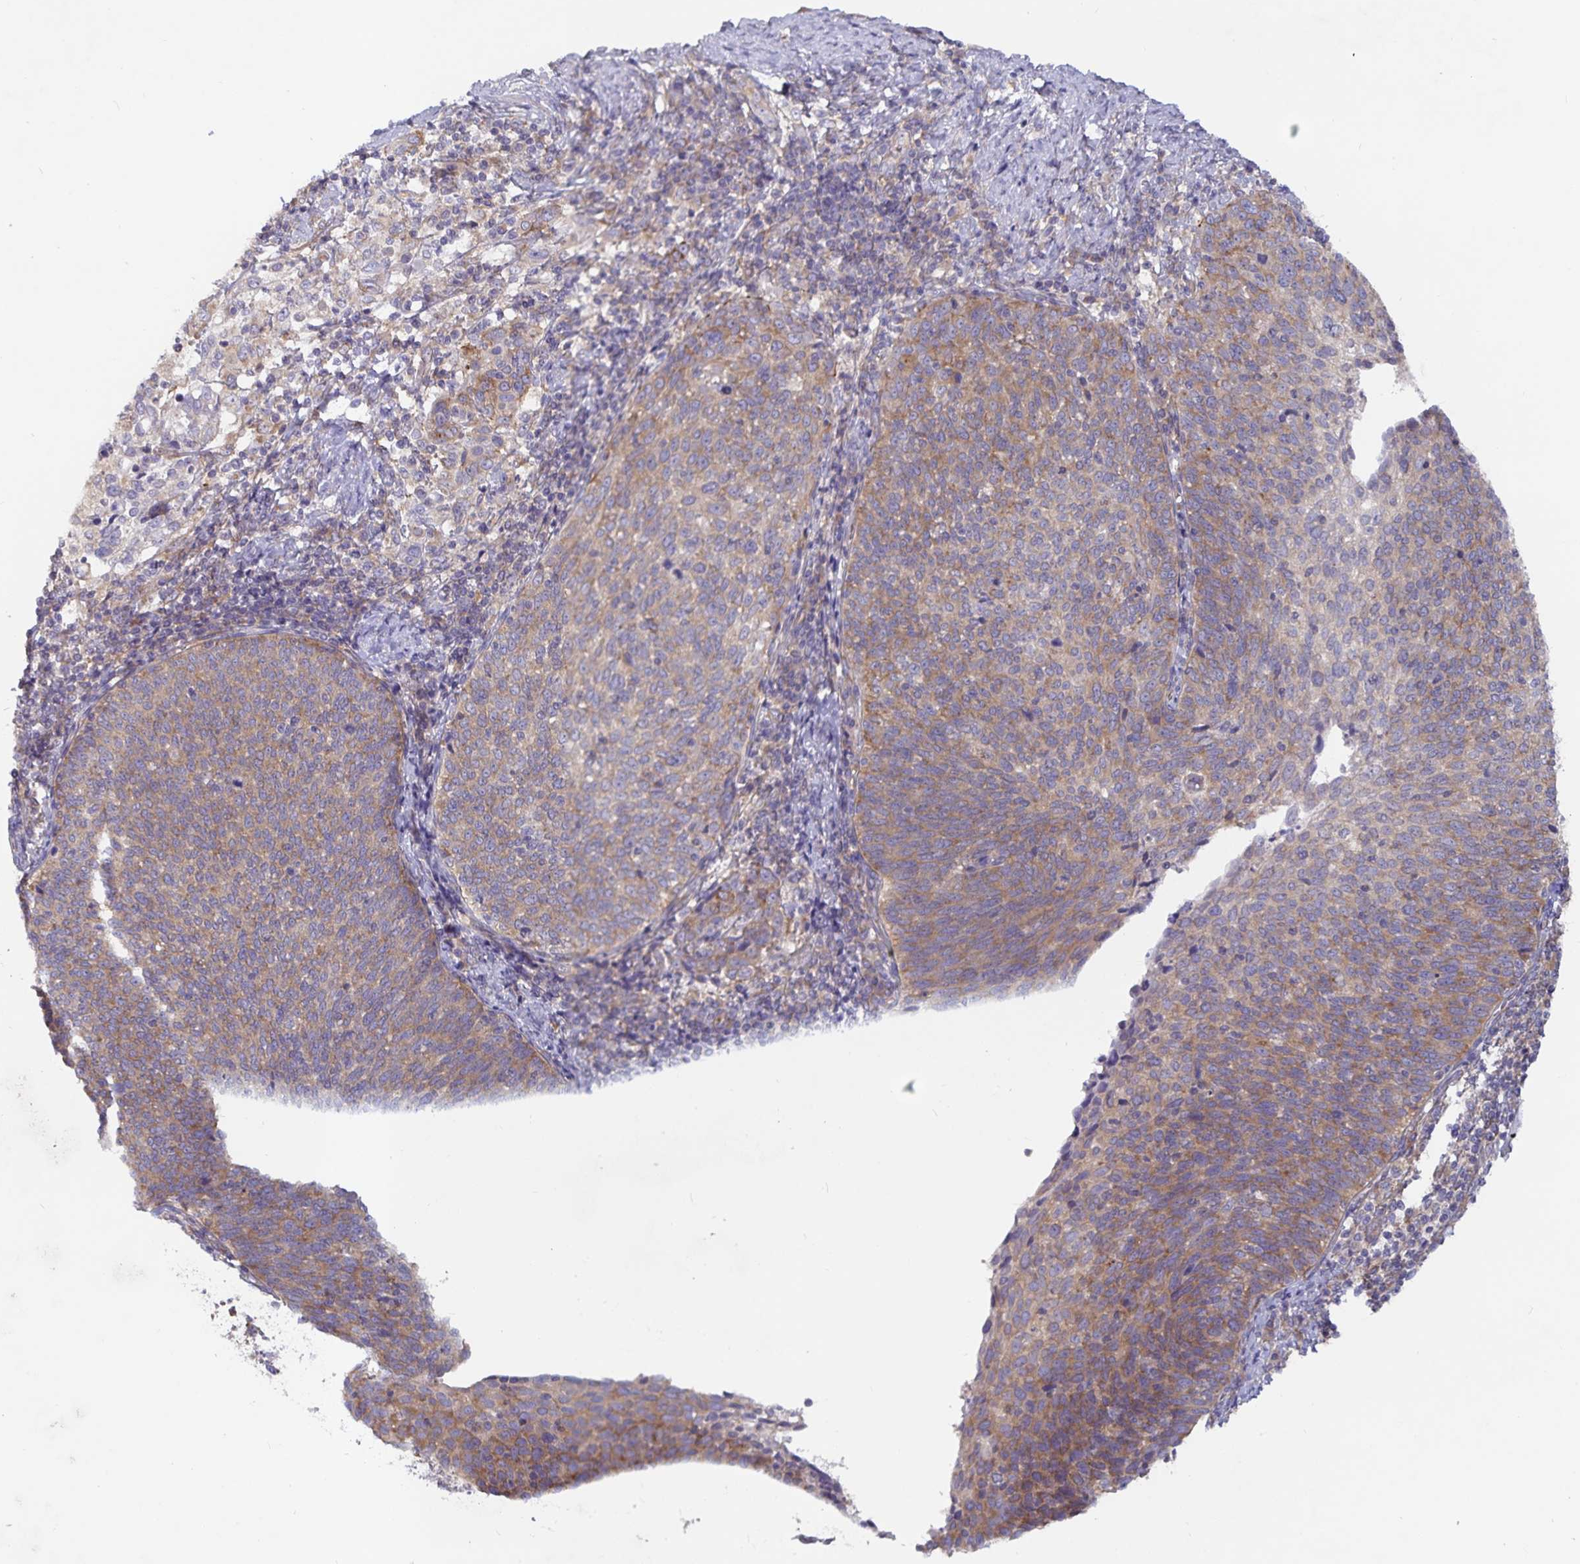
{"staining": {"intensity": "moderate", "quantity": "25%-75%", "location": "cytoplasmic/membranous"}, "tissue": "cervical cancer", "cell_type": "Tumor cells", "image_type": "cancer", "snomed": [{"axis": "morphology", "description": "Squamous cell carcinoma, NOS"}, {"axis": "topography", "description": "Cervix"}], "caption": "Immunohistochemical staining of human cervical cancer exhibits moderate cytoplasmic/membranous protein staining in about 25%-75% of tumor cells. (DAB (3,3'-diaminobenzidine) = brown stain, brightfield microscopy at high magnification).", "gene": "FAM120A", "patient": {"sex": "female", "age": 61}}